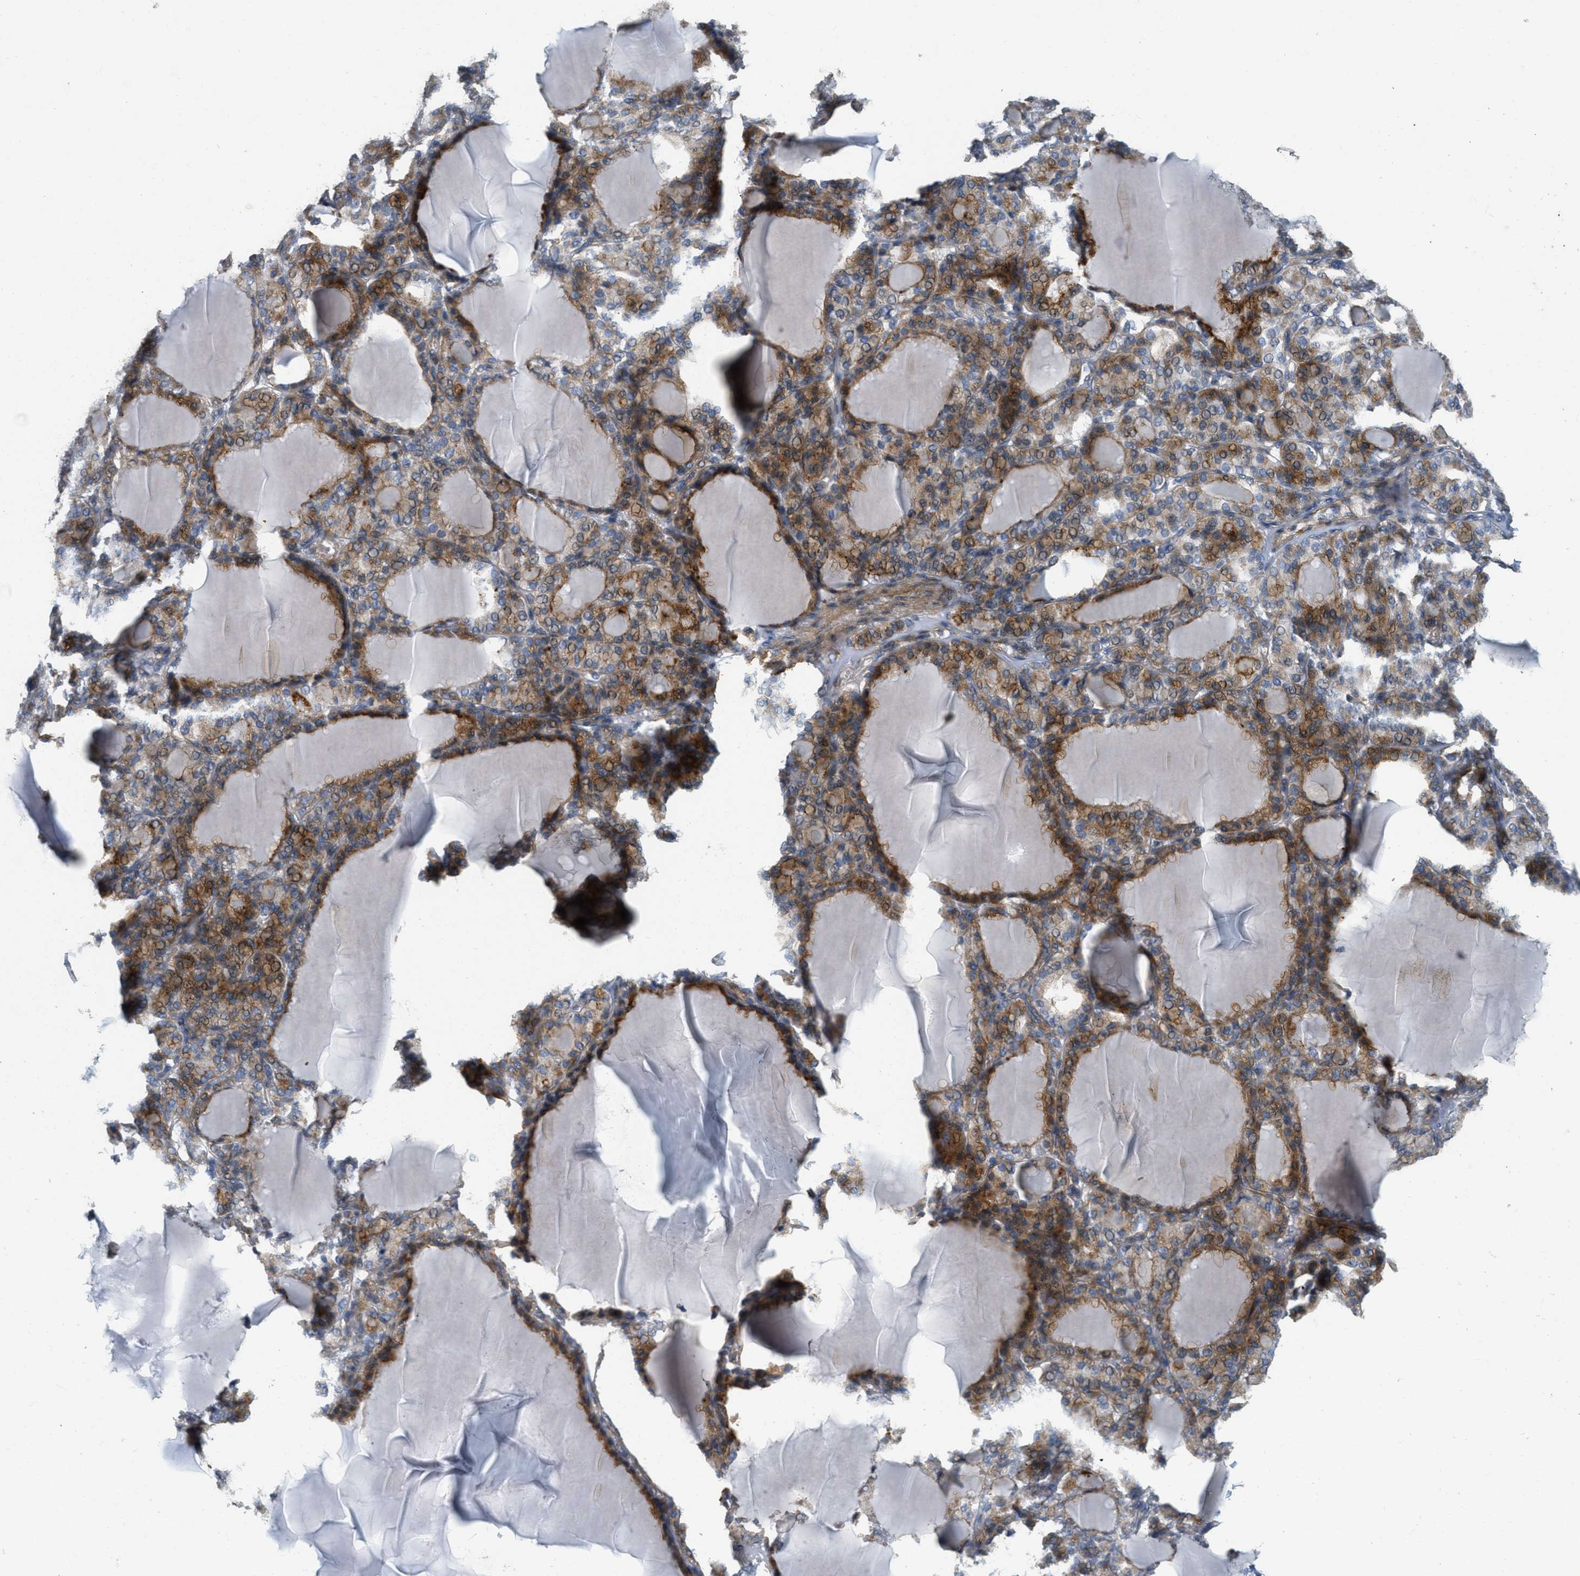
{"staining": {"intensity": "moderate", "quantity": ">75%", "location": "cytoplasmic/membranous"}, "tissue": "thyroid gland", "cell_type": "Glandular cells", "image_type": "normal", "snomed": [{"axis": "morphology", "description": "Normal tissue, NOS"}, {"axis": "topography", "description": "Thyroid gland"}], "caption": "Human thyroid gland stained with a brown dye demonstrates moderate cytoplasmic/membranous positive positivity in about >75% of glandular cells.", "gene": "MRS2", "patient": {"sex": "female", "age": 28}}